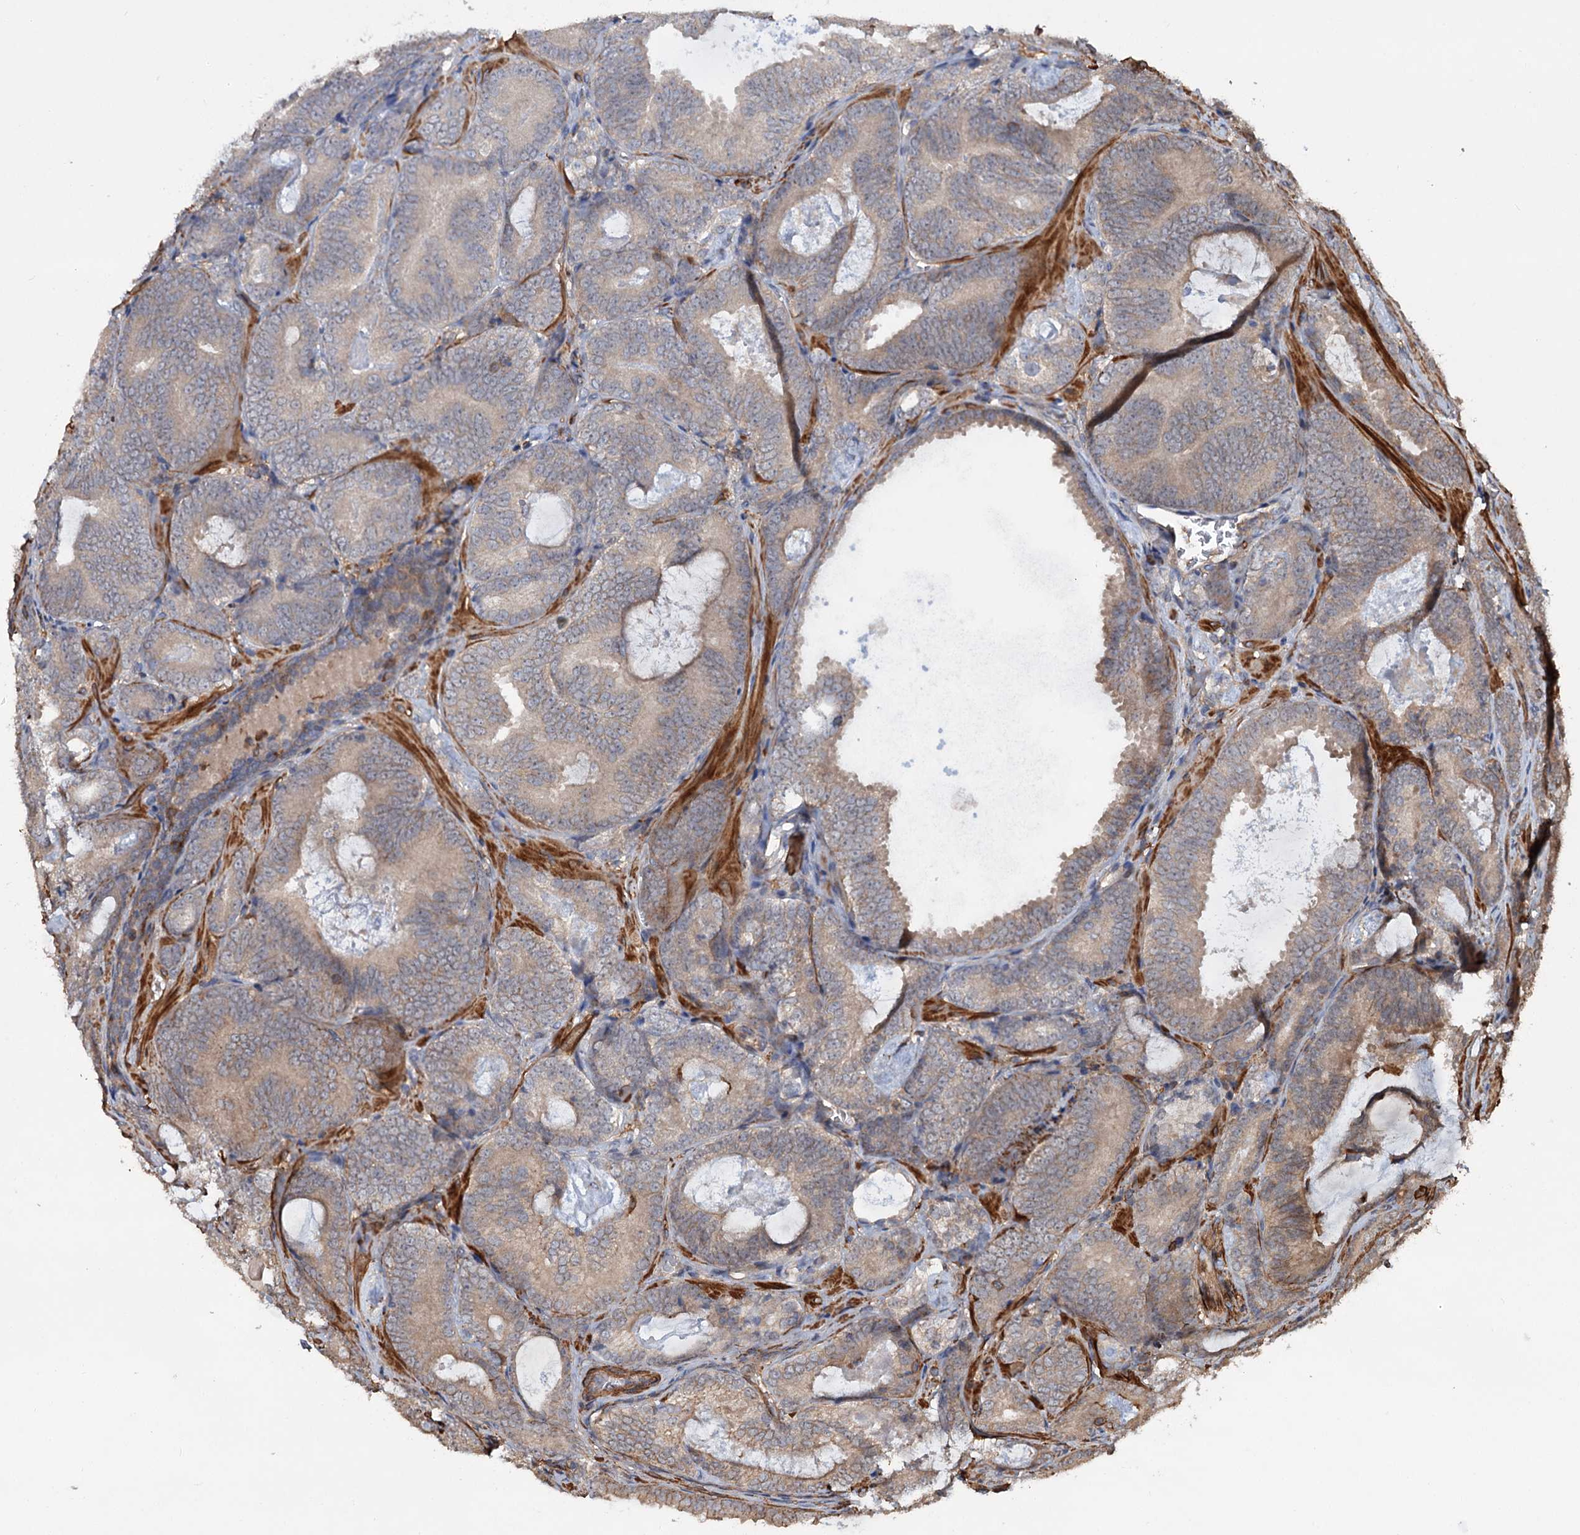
{"staining": {"intensity": "weak", "quantity": "<25%", "location": "cytoplasmic/membranous"}, "tissue": "prostate cancer", "cell_type": "Tumor cells", "image_type": "cancer", "snomed": [{"axis": "morphology", "description": "Adenocarcinoma, Low grade"}, {"axis": "topography", "description": "Prostate"}], "caption": "This is a histopathology image of IHC staining of prostate cancer (adenocarcinoma (low-grade)), which shows no positivity in tumor cells.", "gene": "GRIP1", "patient": {"sex": "male", "age": 60}}